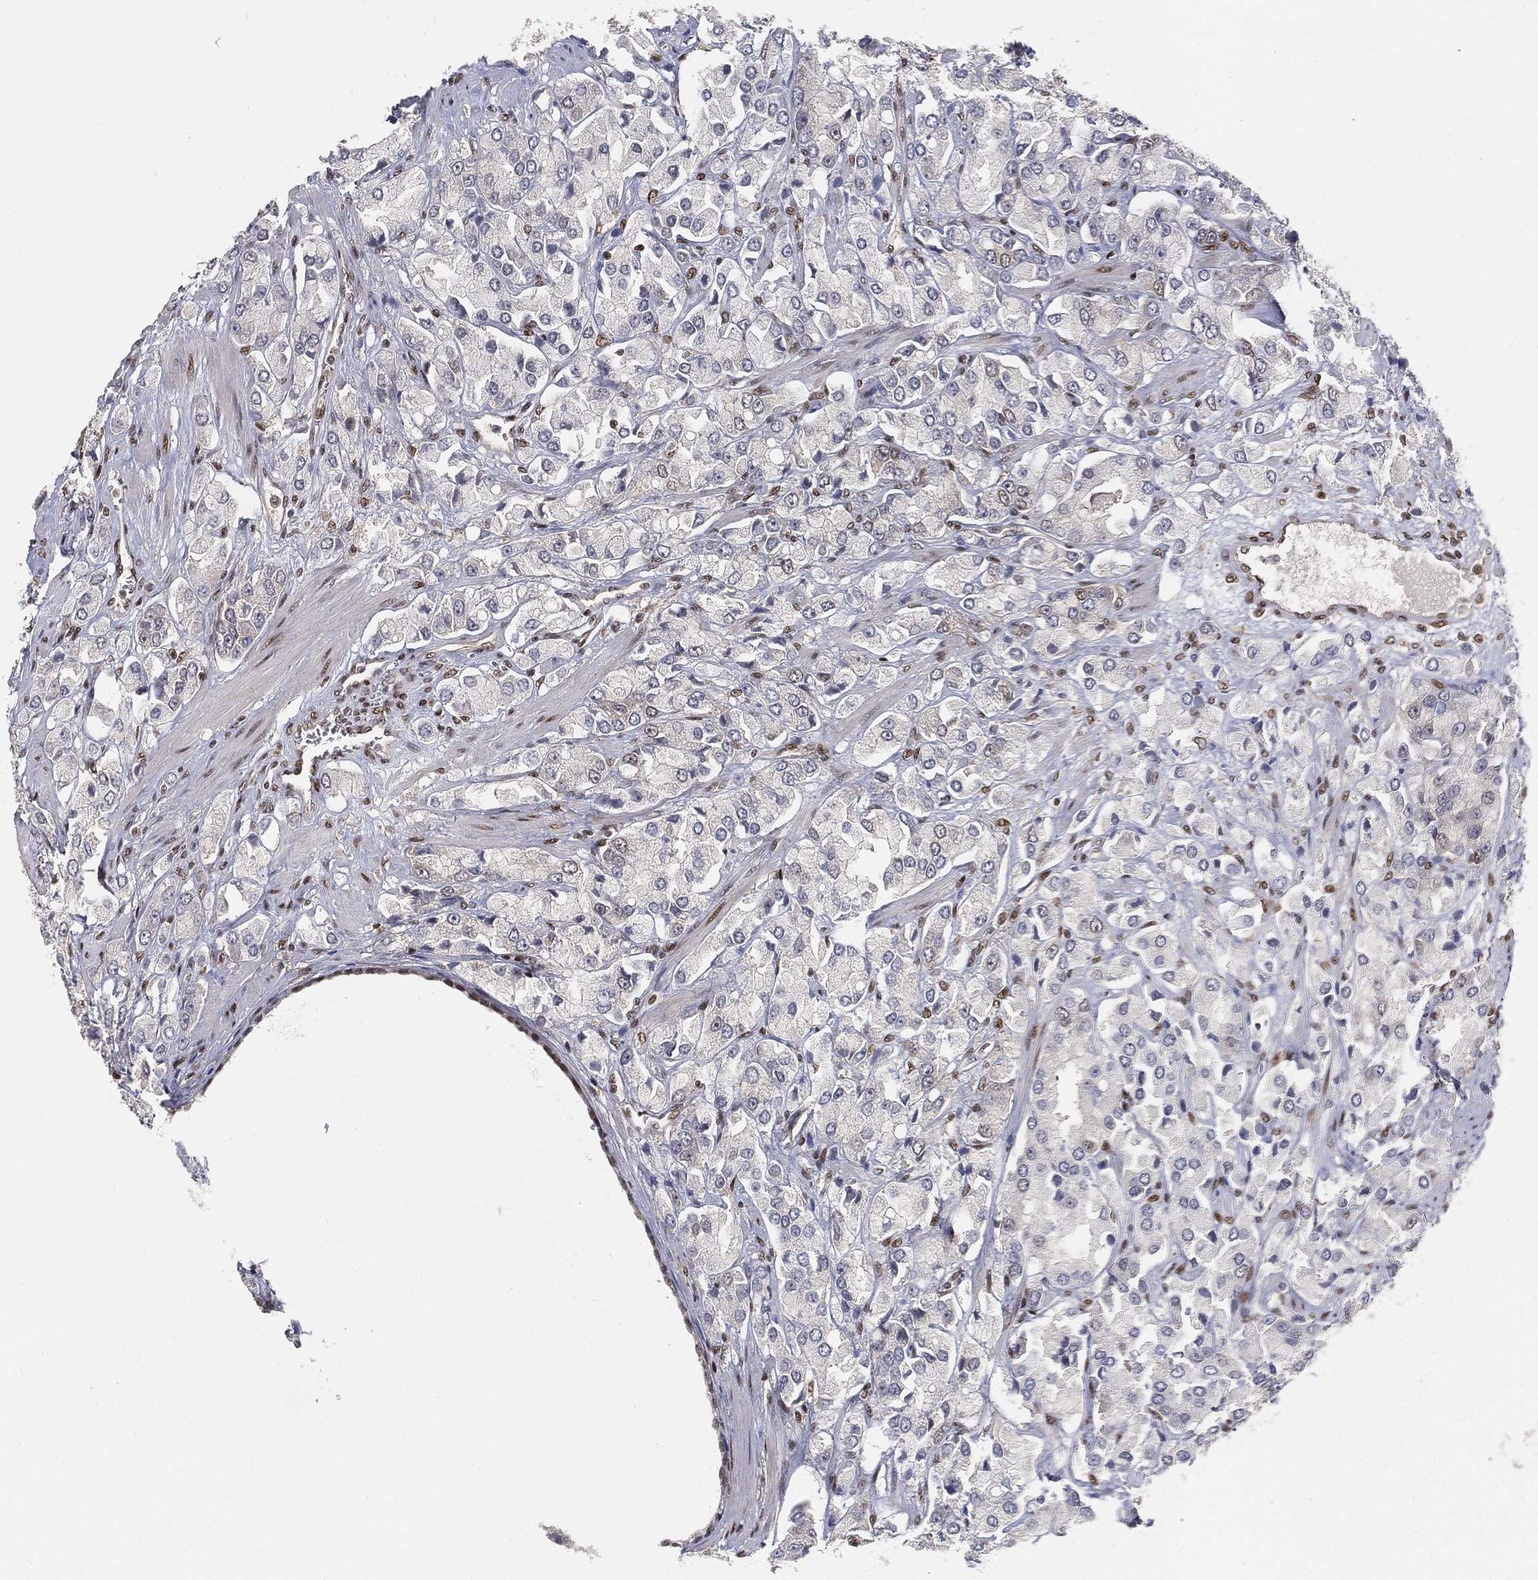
{"staining": {"intensity": "negative", "quantity": "none", "location": "none"}, "tissue": "prostate cancer", "cell_type": "Tumor cells", "image_type": "cancer", "snomed": [{"axis": "morphology", "description": "Adenocarcinoma, NOS"}, {"axis": "topography", "description": "Prostate and seminal vesicle, NOS"}, {"axis": "topography", "description": "Prostate"}], "caption": "Micrograph shows no significant protein positivity in tumor cells of prostate adenocarcinoma. The staining is performed using DAB brown chromogen with nuclei counter-stained in using hematoxylin.", "gene": "CRTC3", "patient": {"sex": "male", "age": 64}}